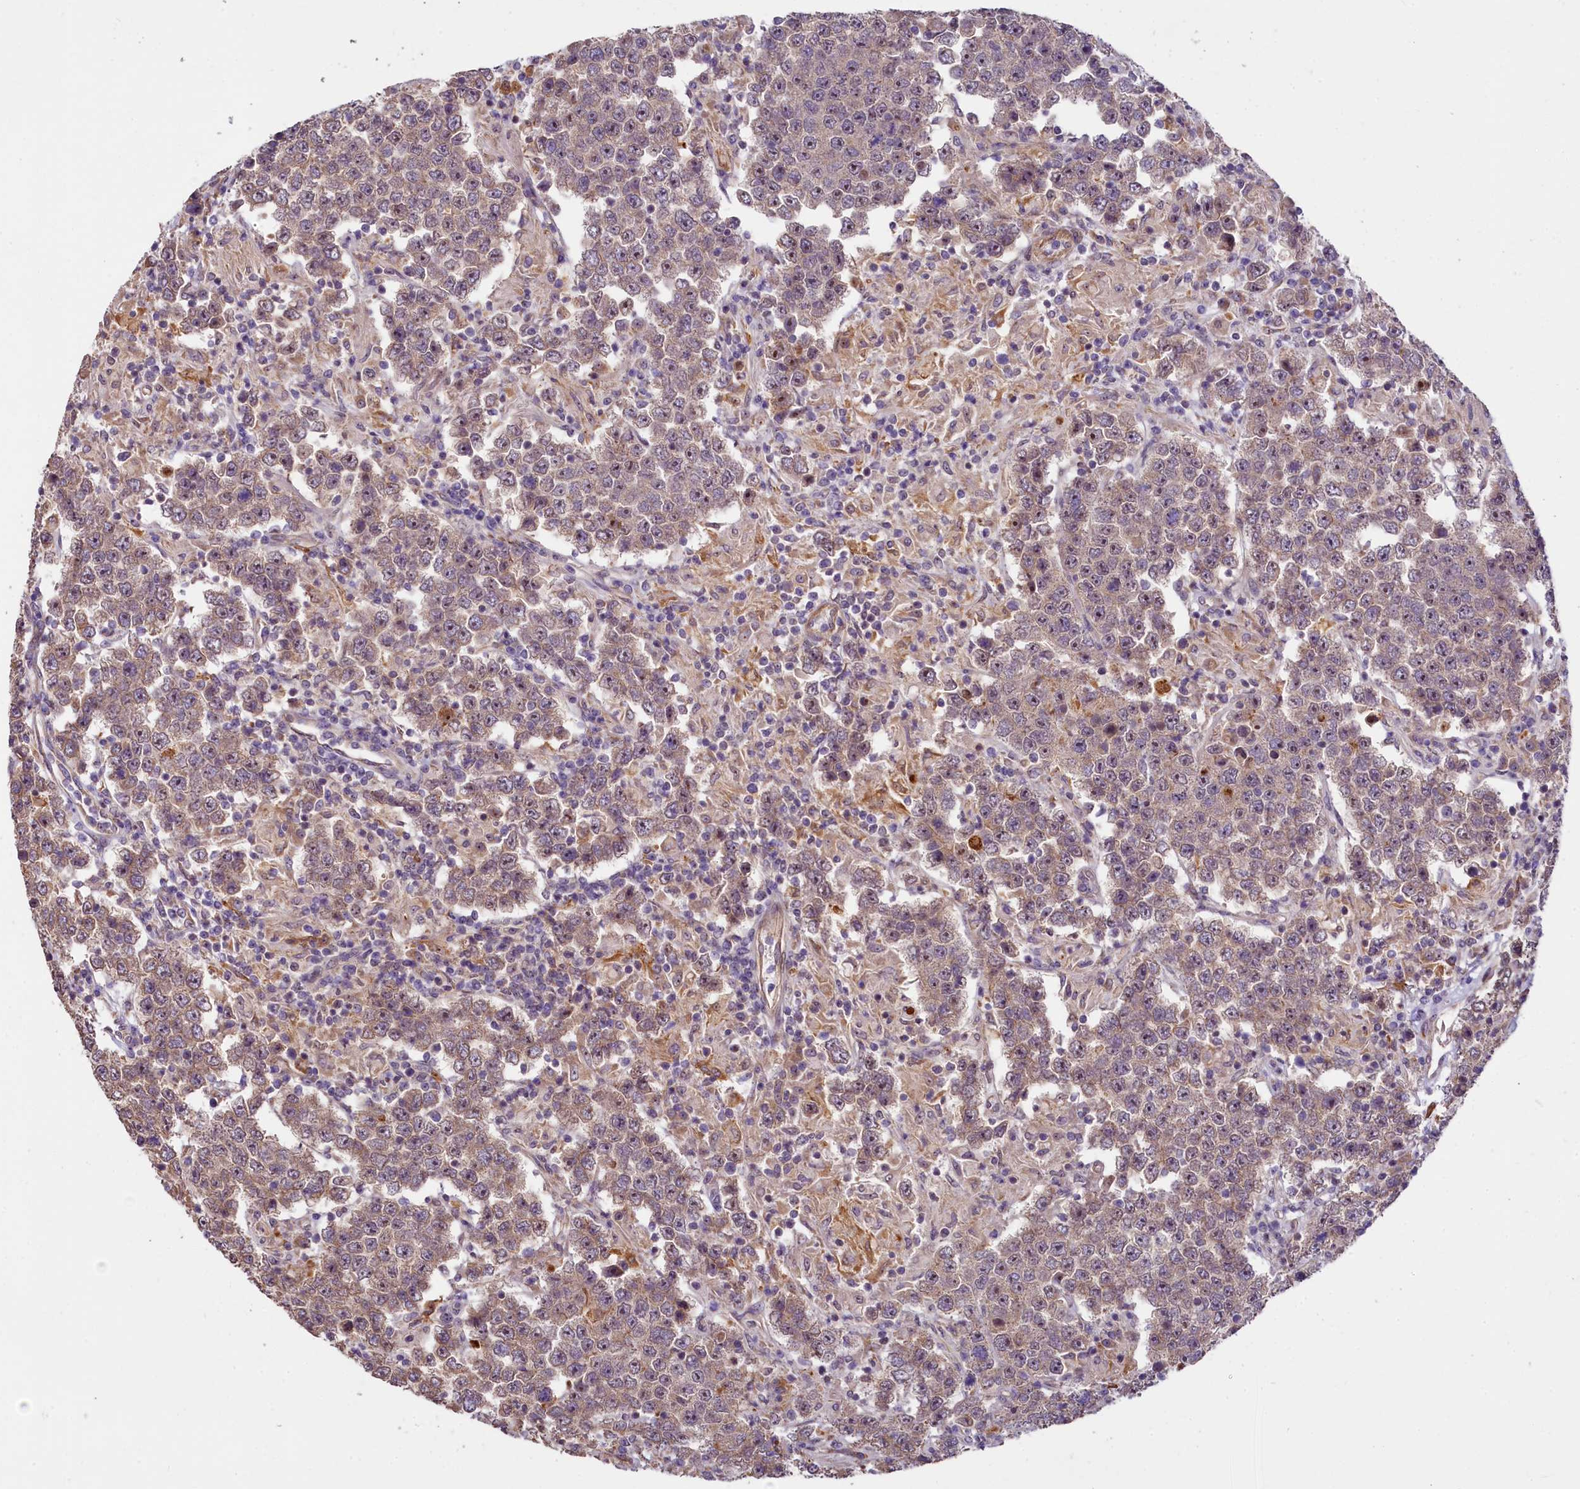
{"staining": {"intensity": "weak", "quantity": ">75%", "location": "cytoplasmic/membranous"}, "tissue": "testis cancer", "cell_type": "Tumor cells", "image_type": "cancer", "snomed": [{"axis": "morphology", "description": "Normal tissue, NOS"}, {"axis": "morphology", "description": "Urothelial carcinoma, High grade"}, {"axis": "morphology", "description": "Seminoma, NOS"}, {"axis": "morphology", "description": "Carcinoma, Embryonal, NOS"}, {"axis": "topography", "description": "Urinary bladder"}, {"axis": "topography", "description": "Testis"}], "caption": "DAB immunohistochemical staining of human testis high-grade urothelial carcinoma reveals weak cytoplasmic/membranous protein positivity in about >75% of tumor cells.", "gene": "UBXN6", "patient": {"sex": "male", "age": 41}}